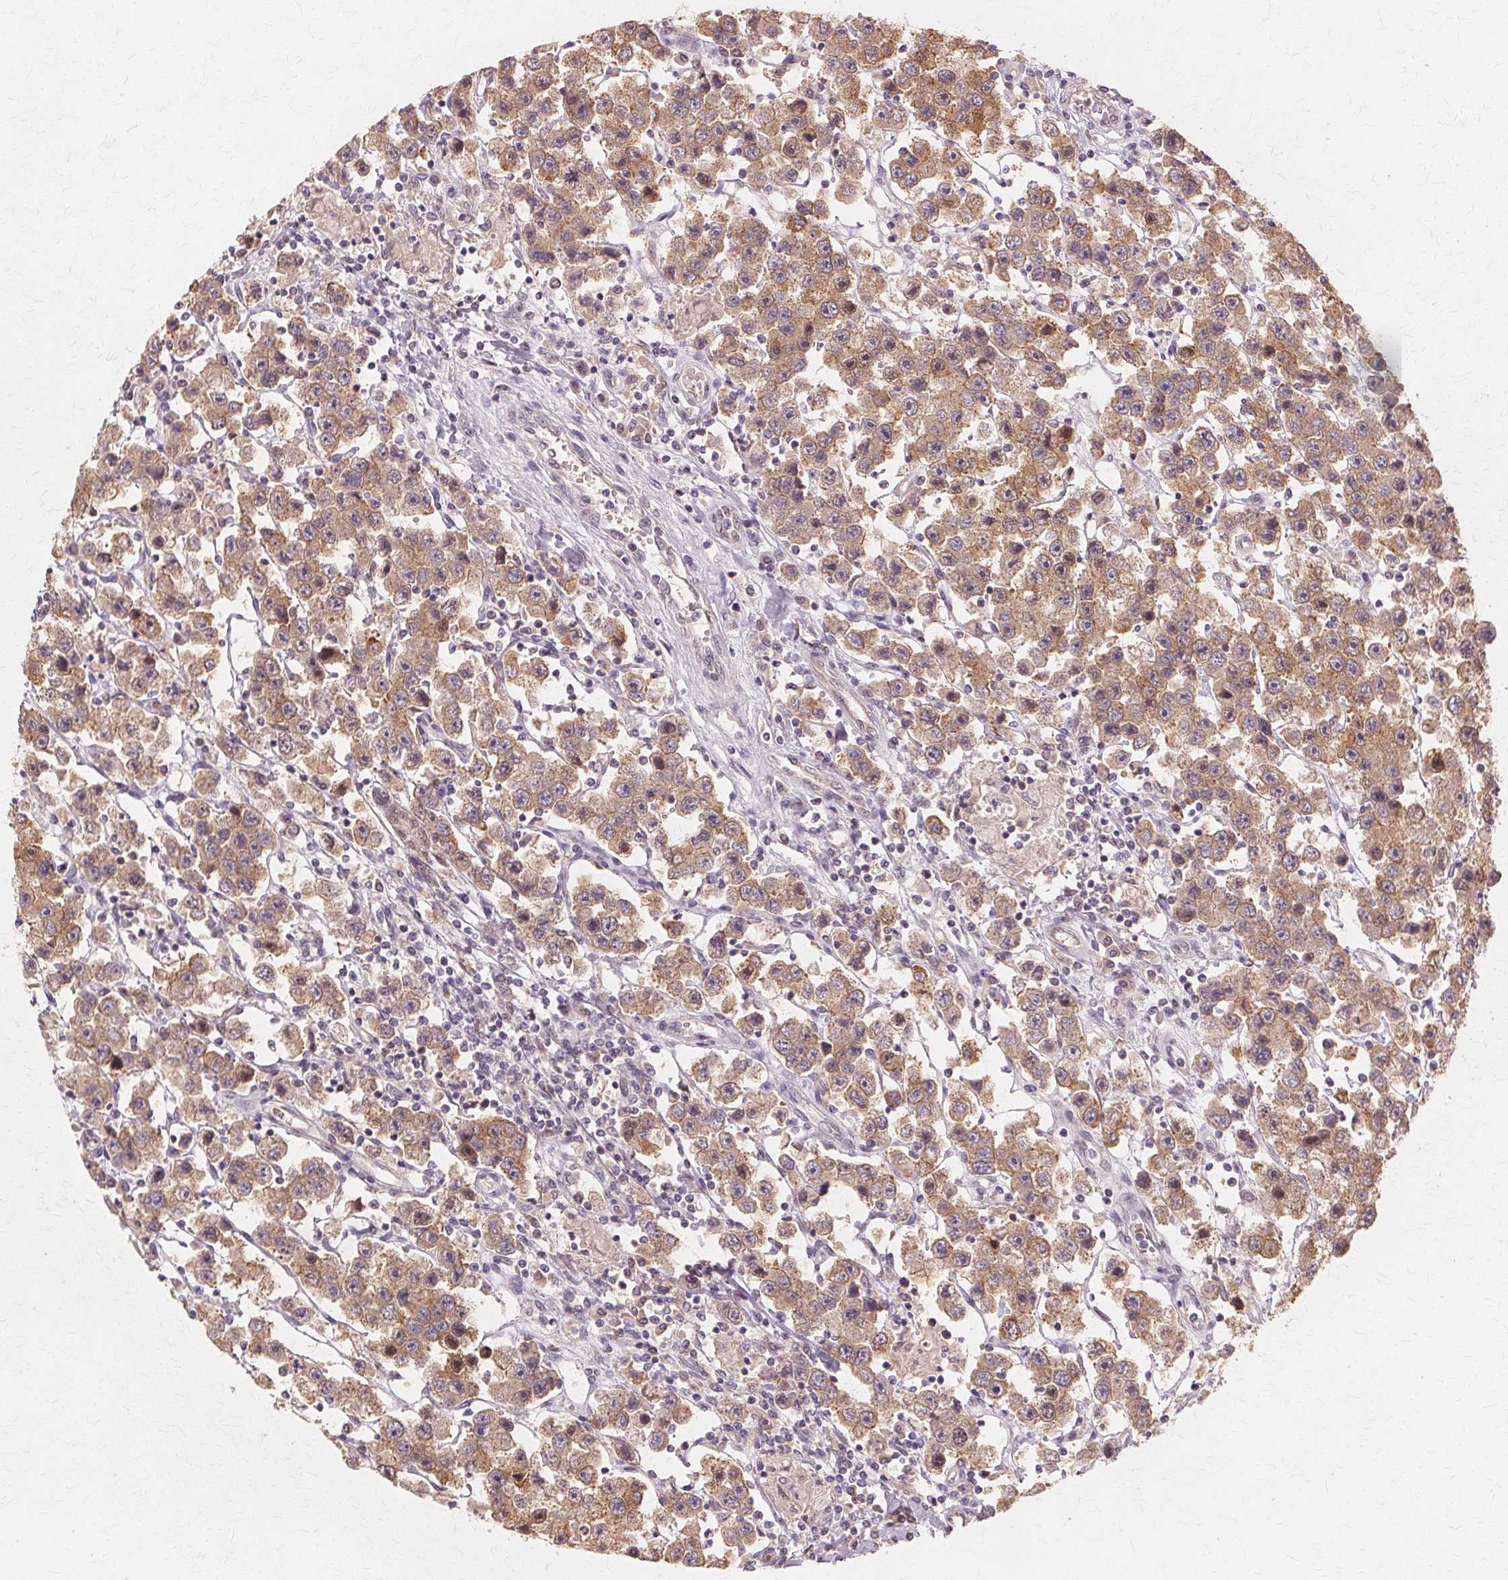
{"staining": {"intensity": "moderate", "quantity": ">75%", "location": "cytoplasmic/membranous"}, "tissue": "testis cancer", "cell_type": "Tumor cells", "image_type": "cancer", "snomed": [{"axis": "morphology", "description": "Seminoma, NOS"}, {"axis": "topography", "description": "Testis"}], "caption": "DAB (3,3'-diaminobenzidine) immunohistochemical staining of seminoma (testis) reveals moderate cytoplasmic/membranous protein expression in approximately >75% of tumor cells.", "gene": "PRMT5", "patient": {"sex": "male", "age": 45}}